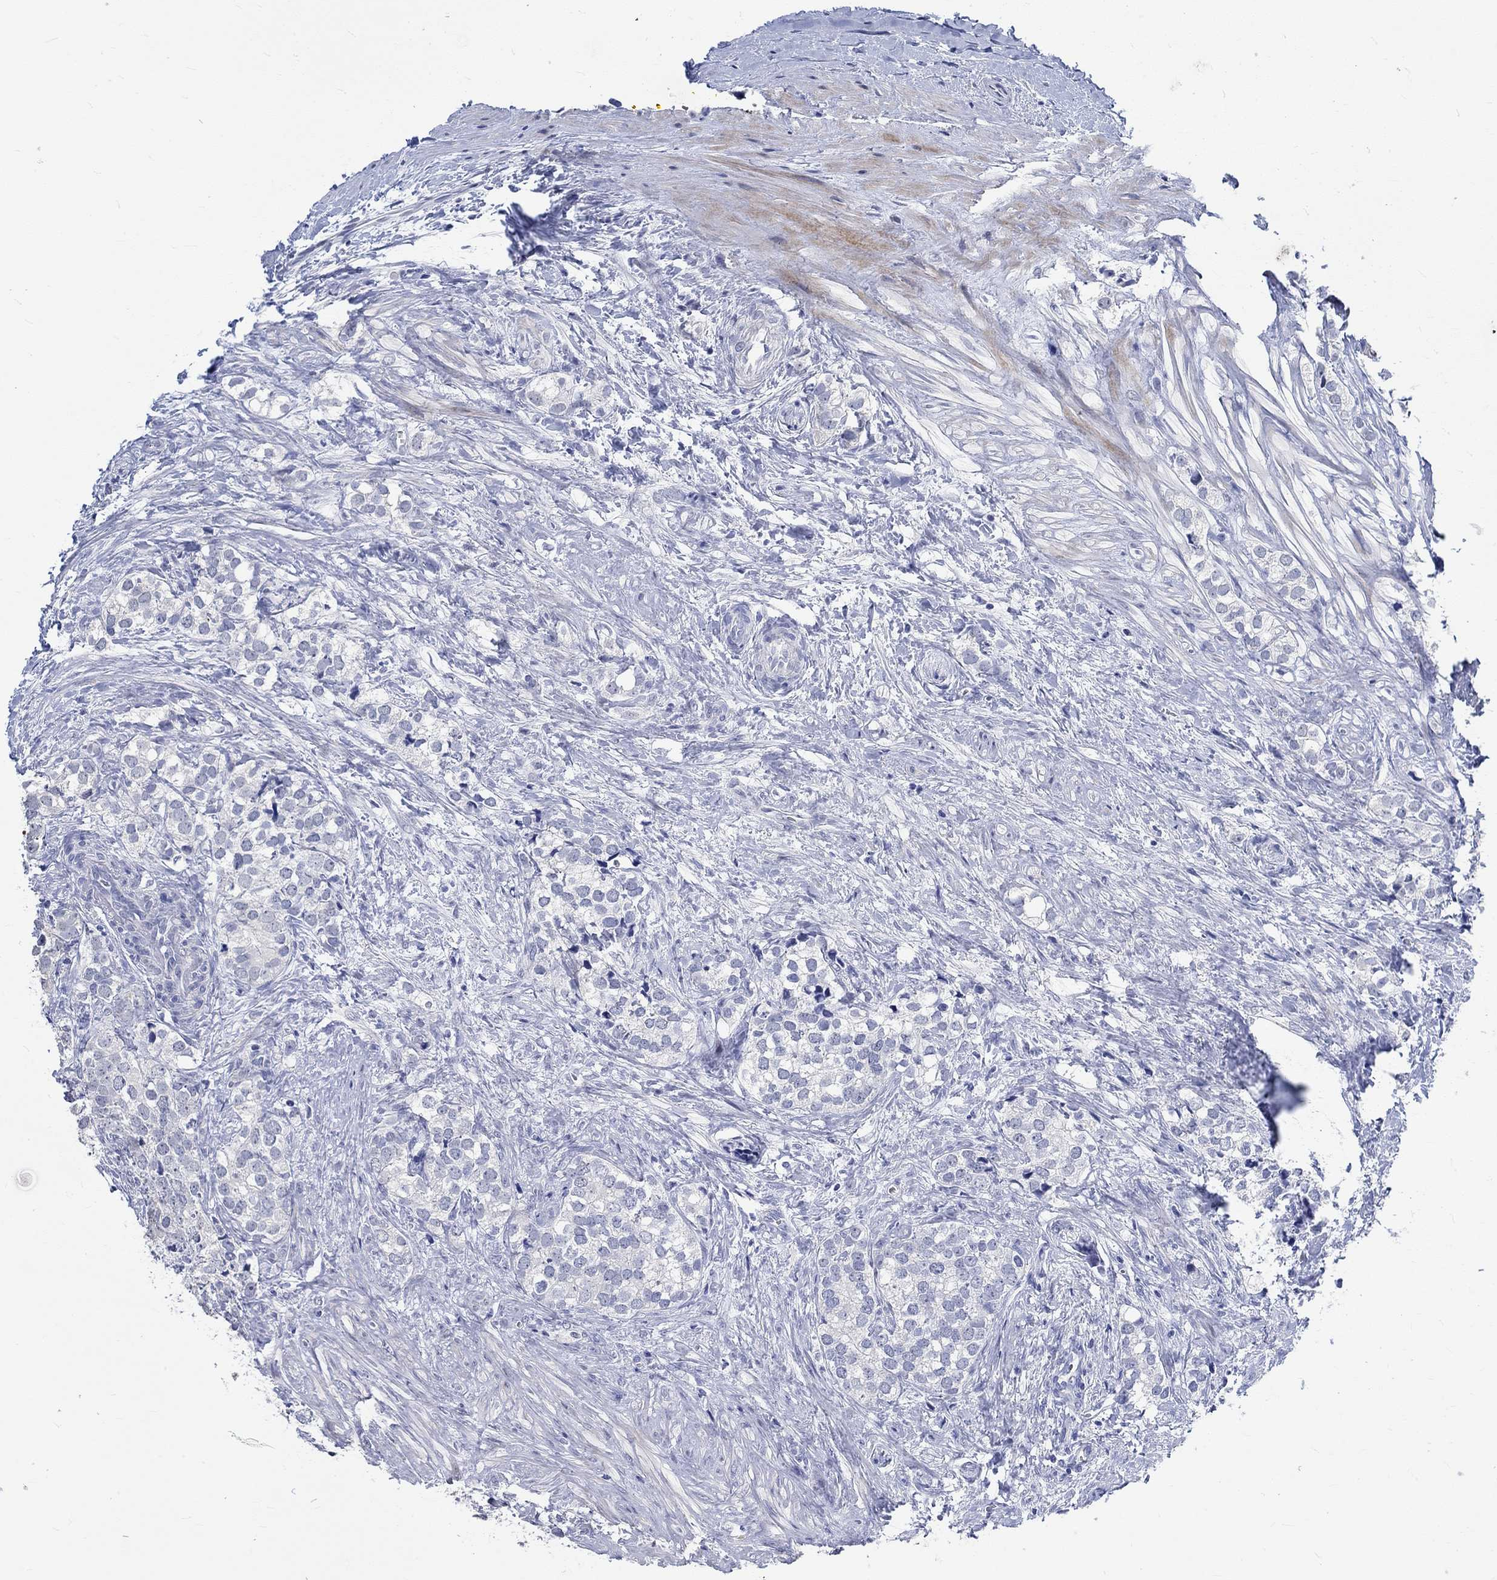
{"staining": {"intensity": "negative", "quantity": "none", "location": "none"}, "tissue": "prostate cancer", "cell_type": "Tumor cells", "image_type": "cancer", "snomed": [{"axis": "morphology", "description": "Adenocarcinoma, NOS"}, {"axis": "topography", "description": "Prostate and seminal vesicle, NOS"}], "caption": "This is an IHC image of human prostate cancer. There is no staining in tumor cells.", "gene": "C4orf47", "patient": {"sex": "male", "age": 63}}